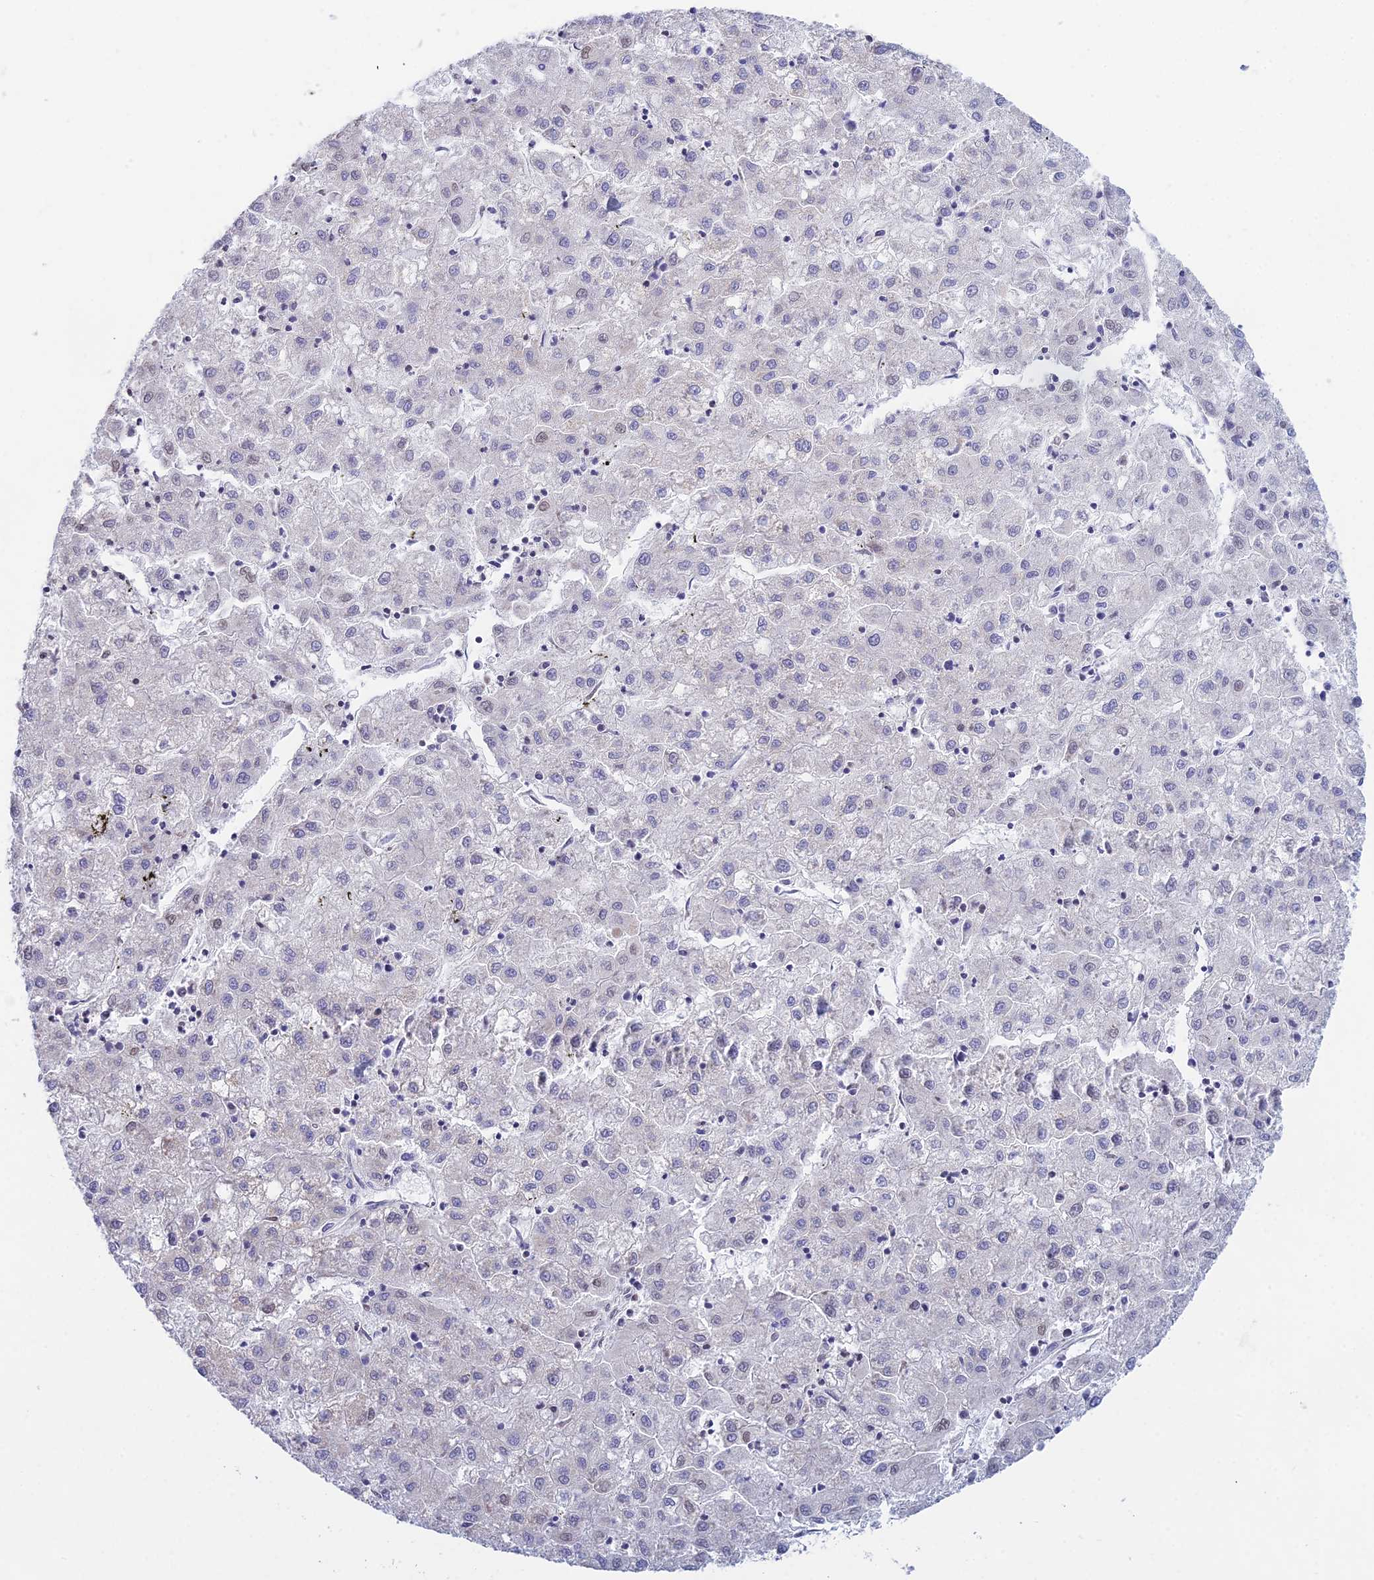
{"staining": {"intensity": "negative", "quantity": "none", "location": "none"}, "tissue": "liver cancer", "cell_type": "Tumor cells", "image_type": "cancer", "snomed": [{"axis": "morphology", "description": "Carcinoma, Hepatocellular, NOS"}, {"axis": "topography", "description": "Liver"}], "caption": "Immunohistochemistry micrograph of liver cancer (hepatocellular carcinoma) stained for a protein (brown), which displays no expression in tumor cells. The staining was performed using DAB (3,3'-diaminobenzidine) to visualize the protein expression in brown, while the nuclei were stained in blue with hematoxylin (Magnification: 20x).", "gene": "PRR13", "patient": {"sex": "male", "age": 72}}